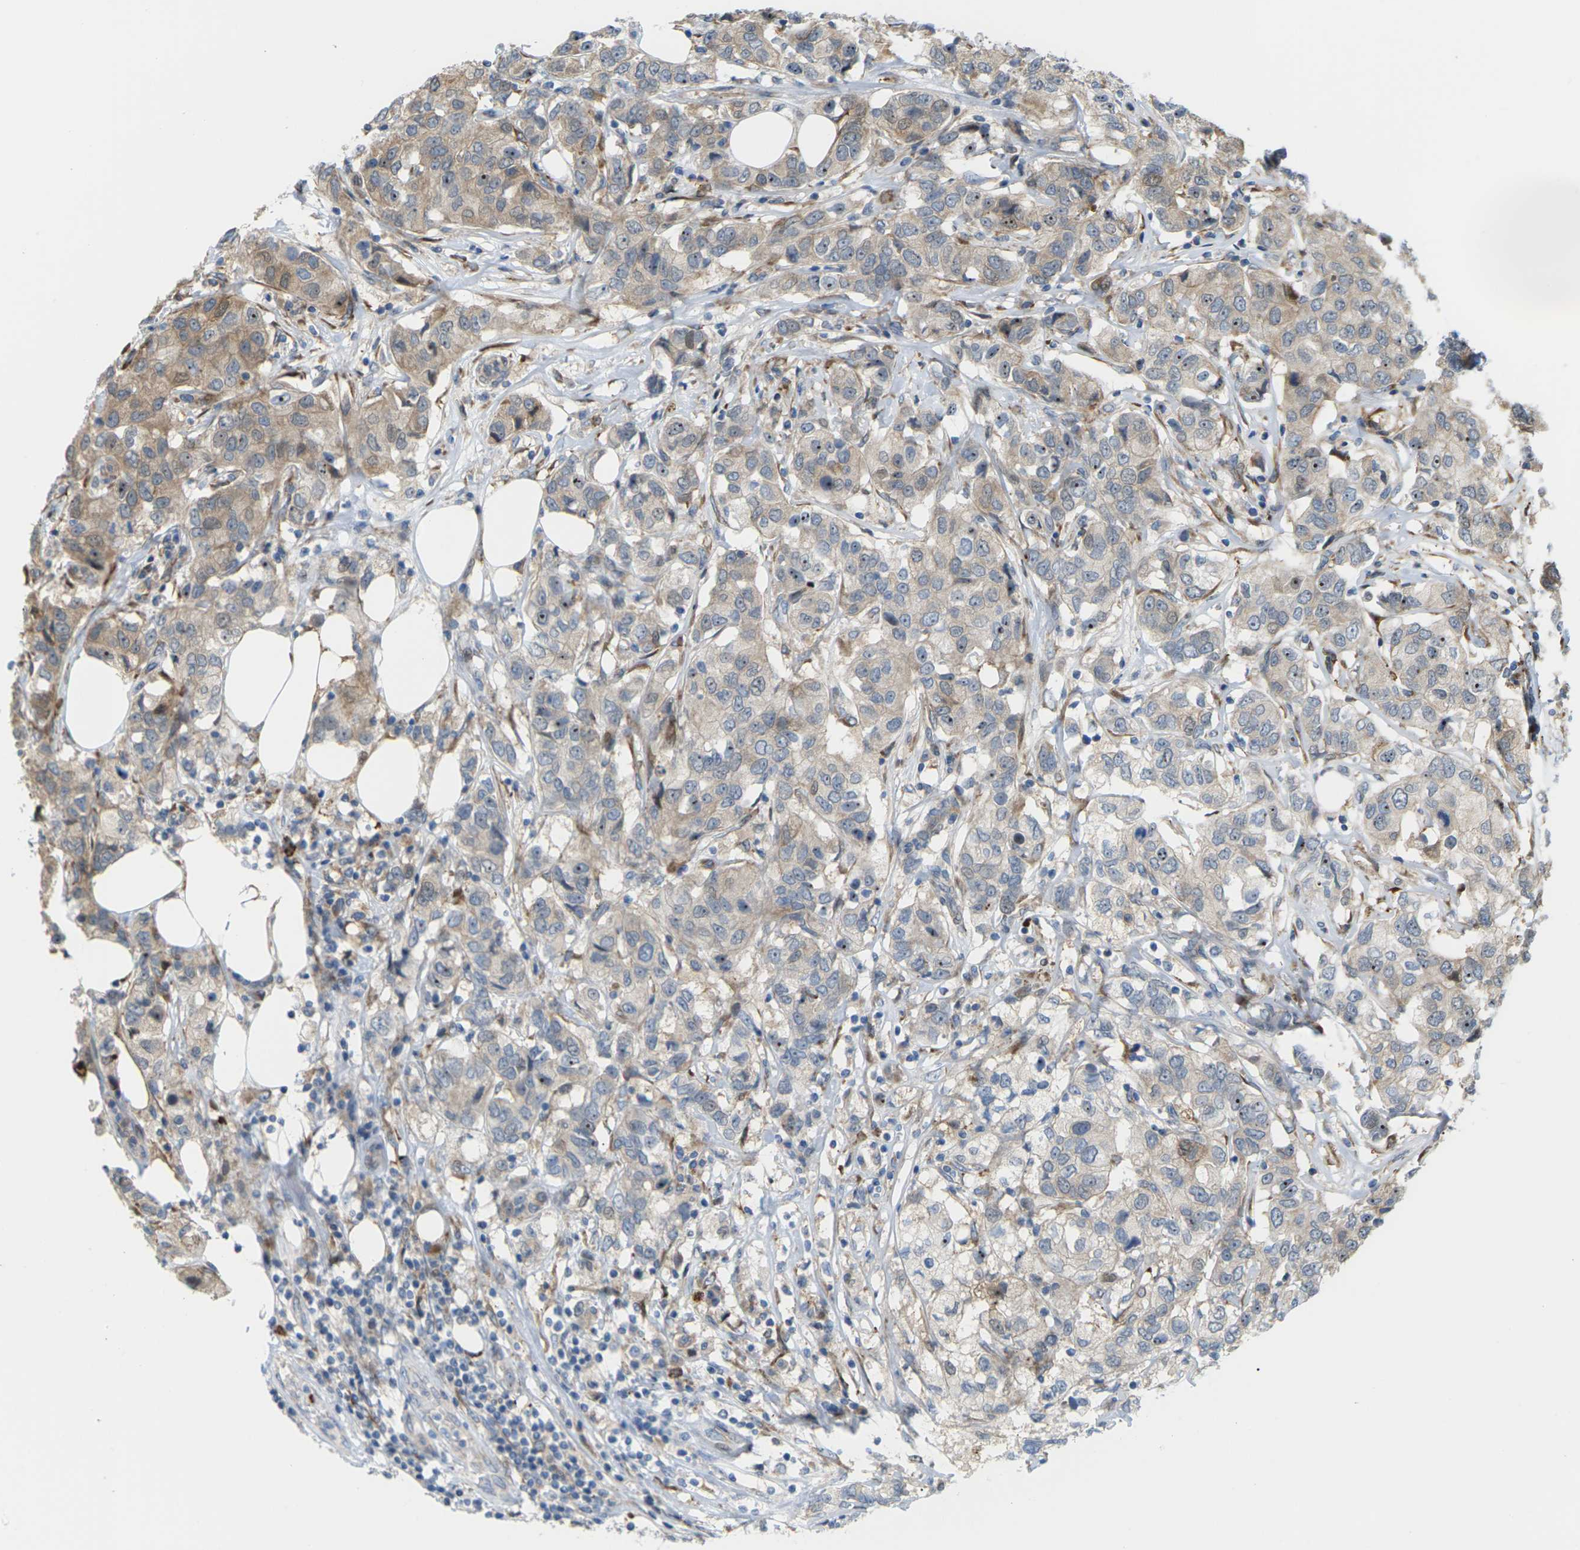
{"staining": {"intensity": "moderate", "quantity": "<25%", "location": "cytoplasmic/membranous"}, "tissue": "breast cancer", "cell_type": "Tumor cells", "image_type": "cancer", "snomed": [{"axis": "morphology", "description": "Duct carcinoma"}, {"axis": "topography", "description": "Breast"}], "caption": "A photomicrograph showing moderate cytoplasmic/membranous staining in about <25% of tumor cells in invasive ductal carcinoma (breast), as visualized by brown immunohistochemical staining.", "gene": "ROBO1", "patient": {"sex": "female", "age": 80}}